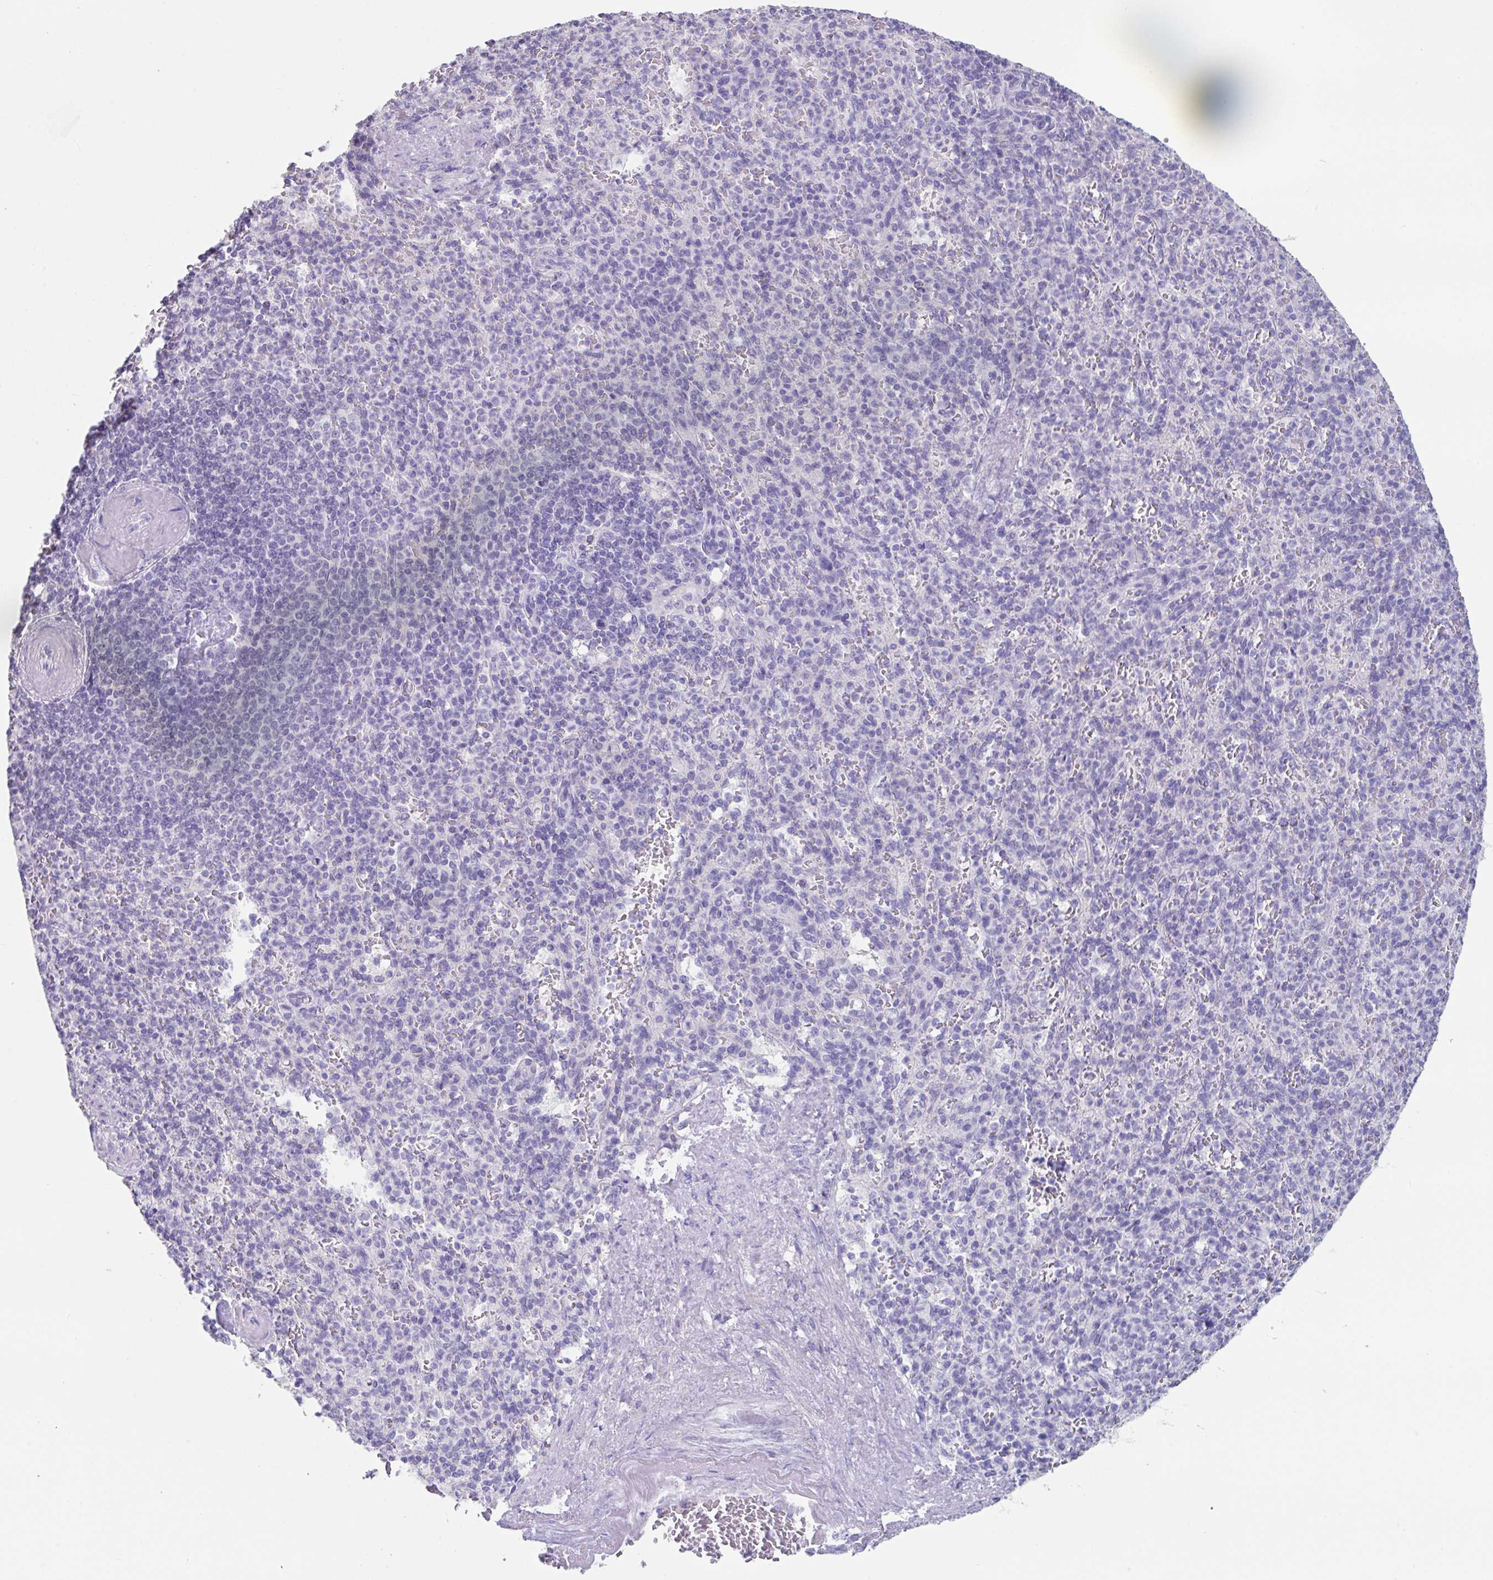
{"staining": {"intensity": "negative", "quantity": "none", "location": "none"}, "tissue": "spleen", "cell_type": "Cells in red pulp", "image_type": "normal", "snomed": [{"axis": "morphology", "description": "Normal tissue, NOS"}, {"axis": "topography", "description": "Spleen"}], "caption": "Immunohistochemistry (IHC) image of normal spleen stained for a protein (brown), which demonstrates no staining in cells in red pulp. (DAB IHC with hematoxylin counter stain).", "gene": "SLC44A4", "patient": {"sex": "female", "age": 74}}